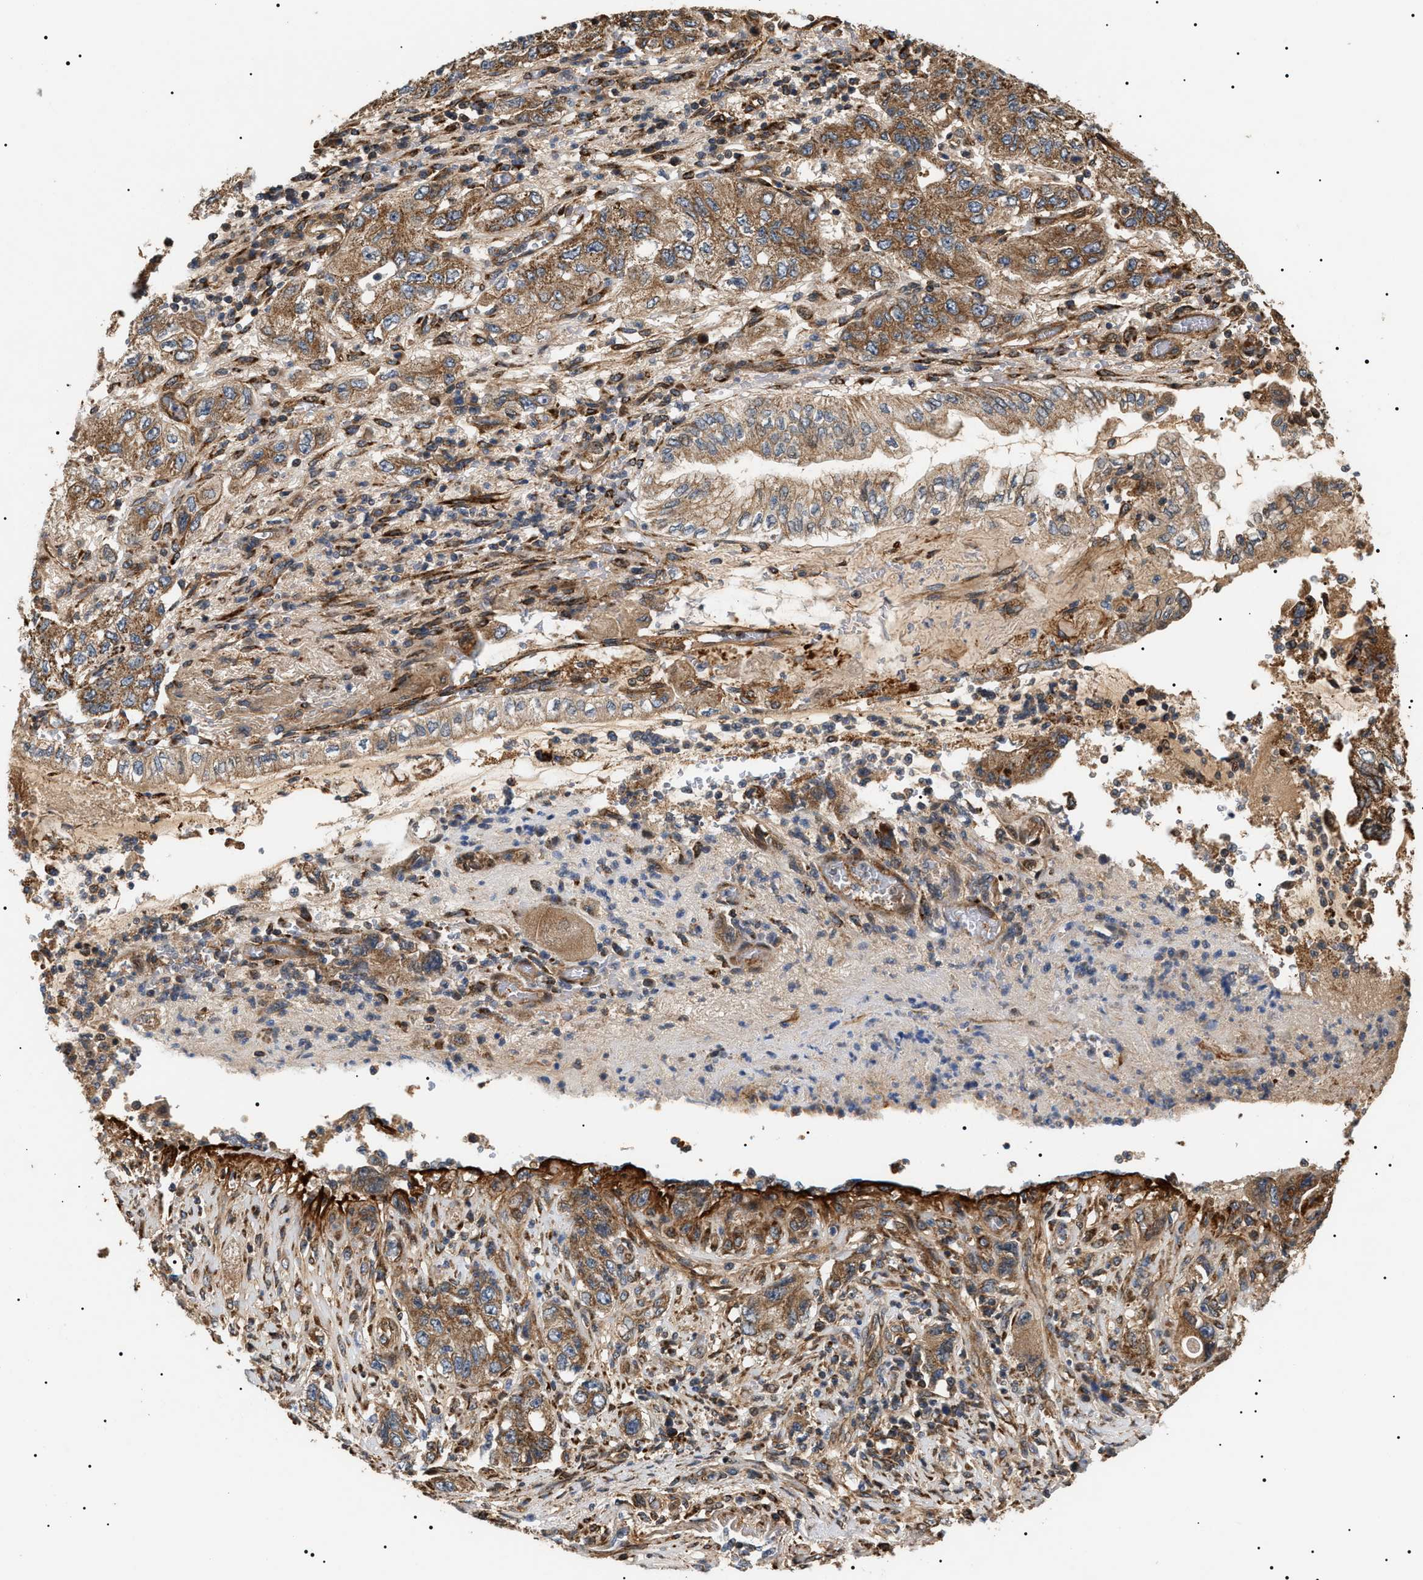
{"staining": {"intensity": "moderate", "quantity": ">75%", "location": "cytoplasmic/membranous,nuclear"}, "tissue": "pancreatic cancer", "cell_type": "Tumor cells", "image_type": "cancer", "snomed": [{"axis": "morphology", "description": "Adenocarcinoma, NOS"}, {"axis": "topography", "description": "Pancreas"}], "caption": "Immunohistochemistry (IHC) image of neoplastic tissue: human adenocarcinoma (pancreatic) stained using immunohistochemistry demonstrates medium levels of moderate protein expression localized specifically in the cytoplasmic/membranous and nuclear of tumor cells, appearing as a cytoplasmic/membranous and nuclear brown color.", "gene": "ZBTB26", "patient": {"sex": "female", "age": 73}}